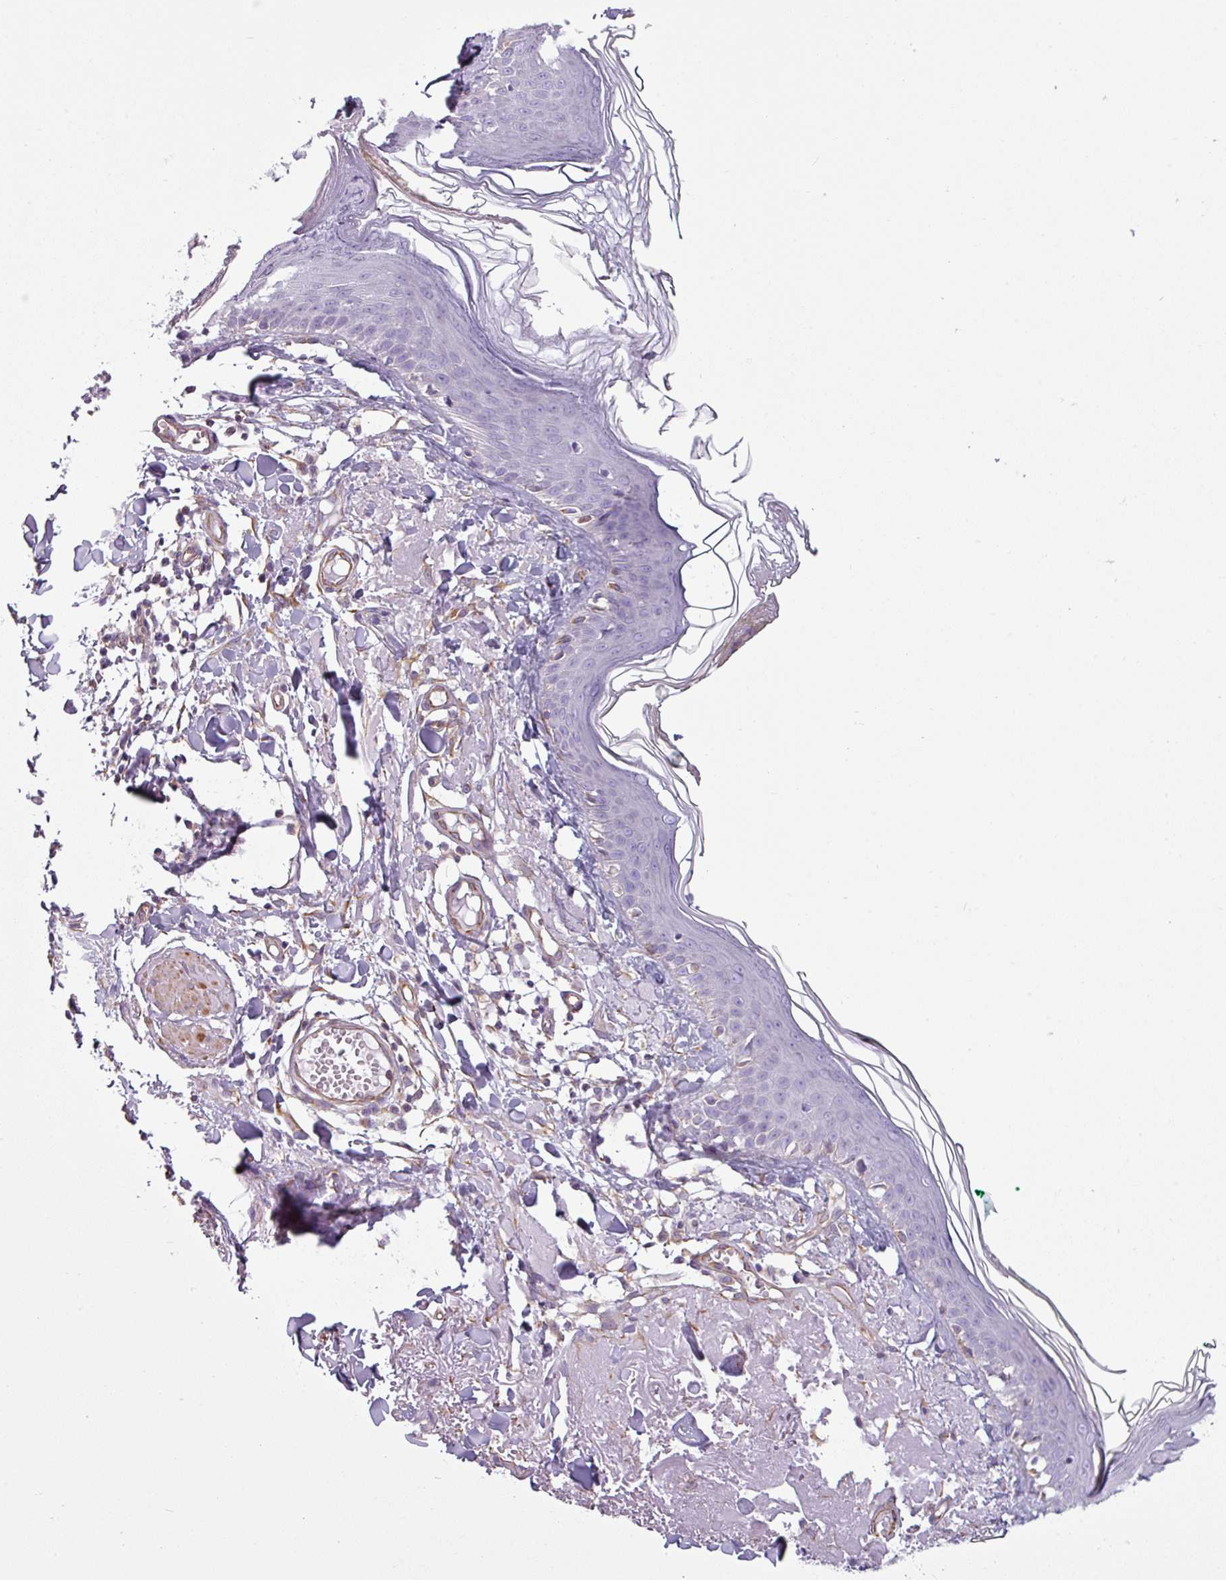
{"staining": {"intensity": "moderate", "quantity": "<25%", "location": "cytoplasmic/membranous"}, "tissue": "skin", "cell_type": "Fibroblasts", "image_type": "normal", "snomed": [{"axis": "morphology", "description": "Normal tissue, NOS"}, {"axis": "morphology", "description": "Malignant melanoma, NOS"}, {"axis": "topography", "description": "Skin"}], "caption": "Immunohistochemical staining of normal skin exhibits <25% levels of moderate cytoplasmic/membranous protein positivity in about <25% of fibroblasts.", "gene": "BTN2A2", "patient": {"sex": "male", "age": 80}}